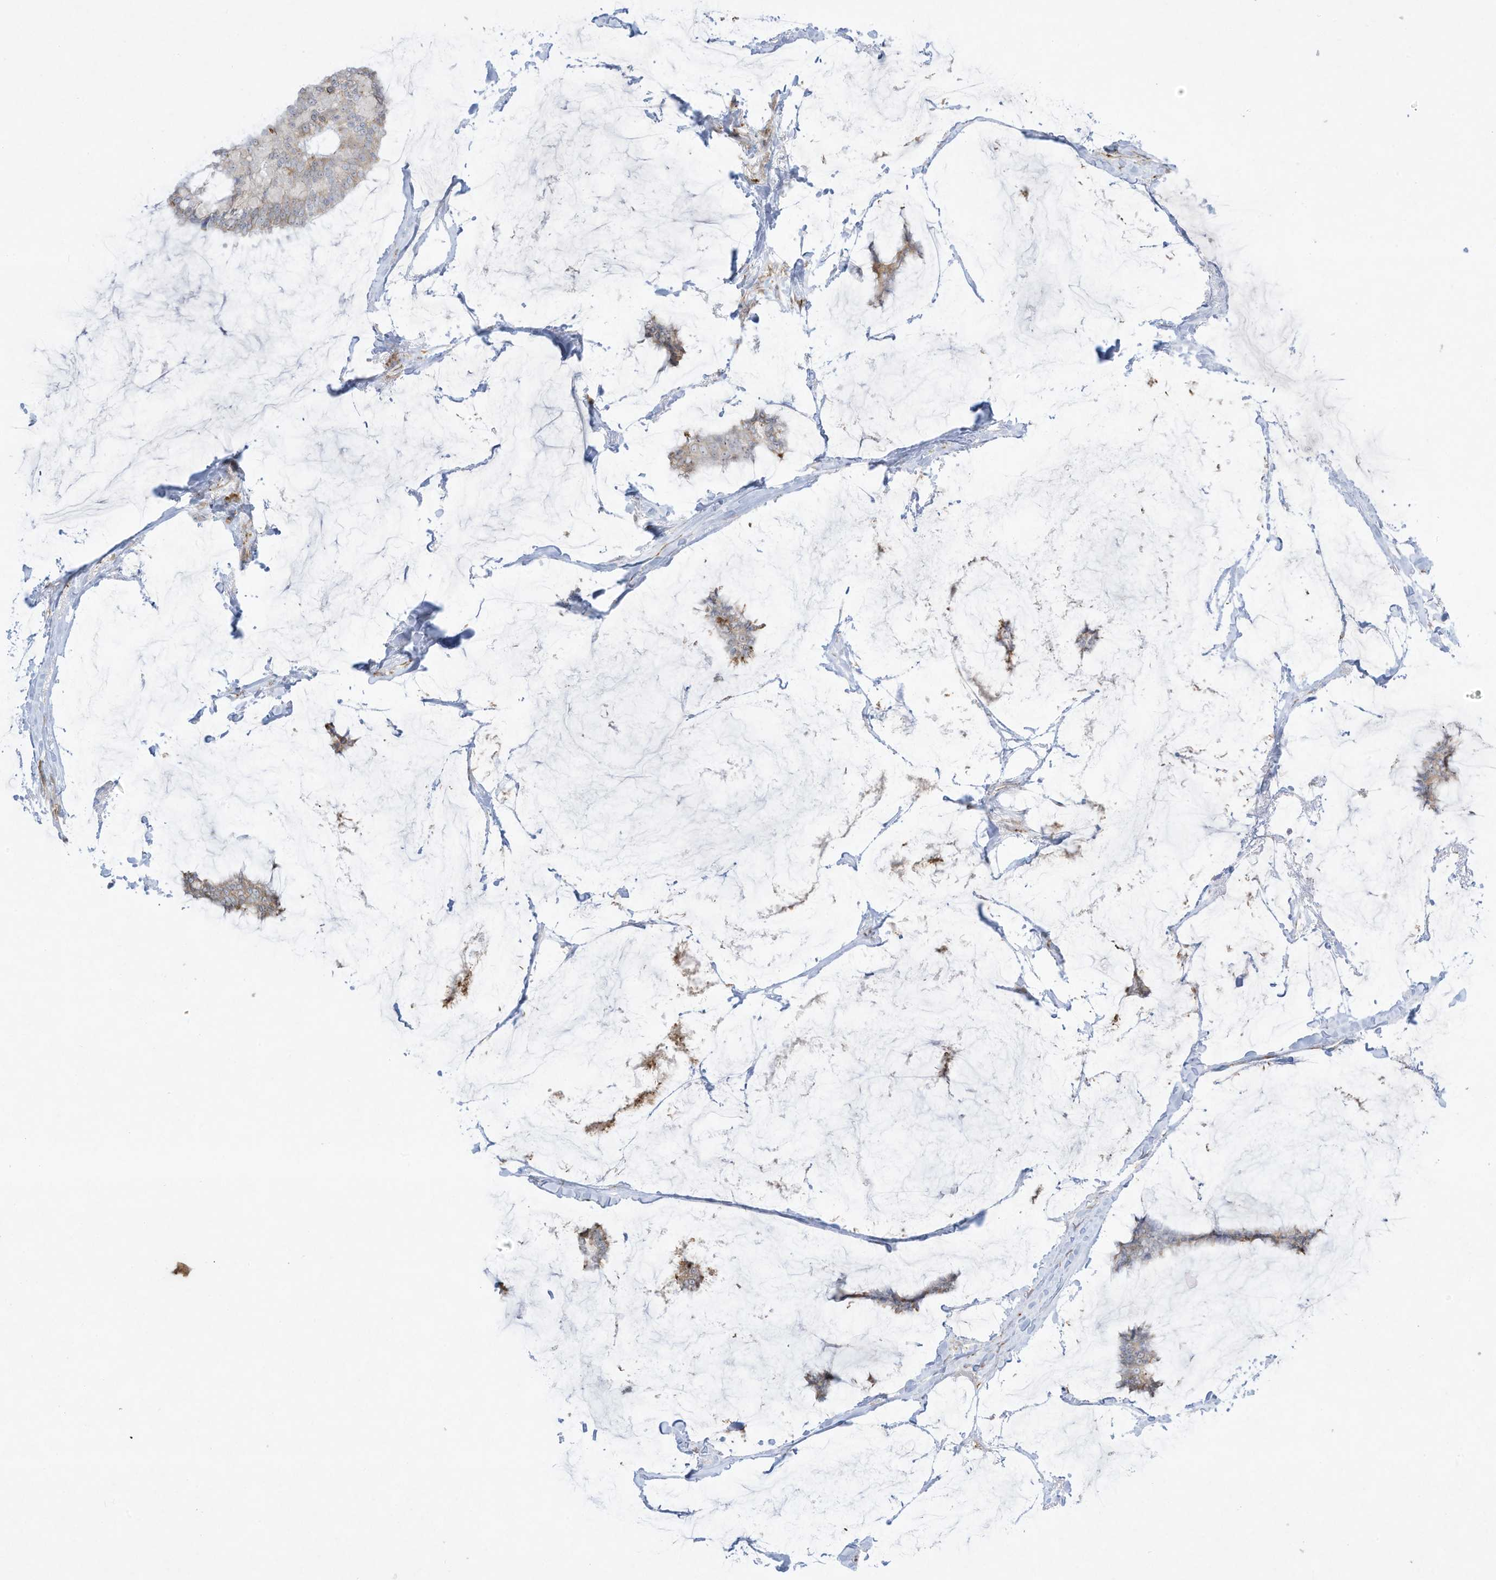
{"staining": {"intensity": "negative", "quantity": "none", "location": "none"}, "tissue": "breast cancer", "cell_type": "Tumor cells", "image_type": "cancer", "snomed": [{"axis": "morphology", "description": "Duct carcinoma"}, {"axis": "topography", "description": "Breast"}], "caption": "Micrograph shows no significant protein staining in tumor cells of breast cancer.", "gene": "PTK6", "patient": {"sex": "female", "age": 93}}